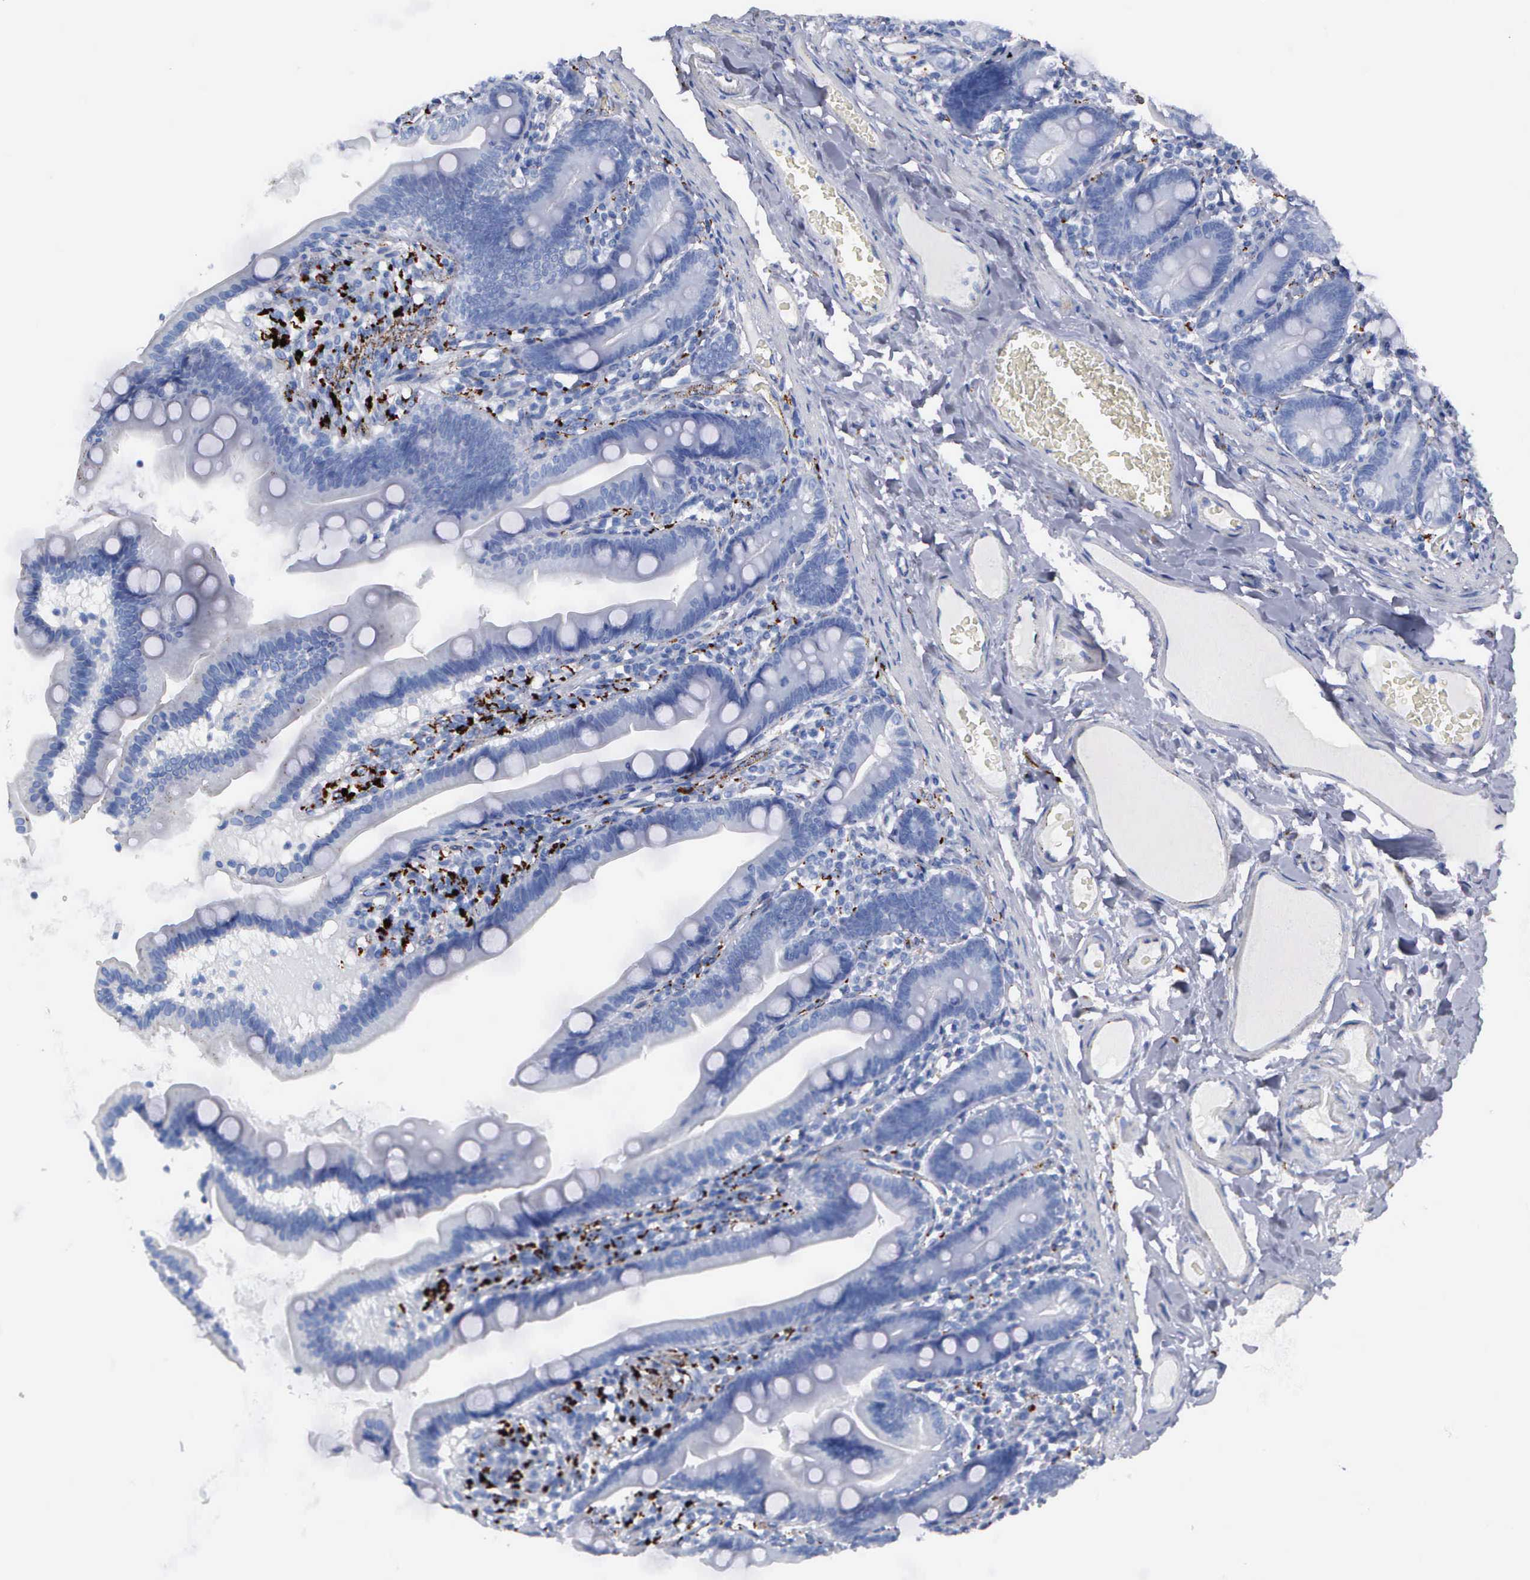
{"staining": {"intensity": "weak", "quantity": "<25%", "location": "cytoplasmic/membranous"}, "tissue": "duodenum", "cell_type": "Glandular cells", "image_type": "normal", "snomed": [{"axis": "morphology", "description": "Normal tissue, NOS"}, {"axis": "topography", "description": "Duodenum"}], "caption": "DAB immunohistochemical staining of unremarkable human duodenum exhibits no significant staining in glandular cells.", "gene": "CTSL", "patient": {"sex": "female", "age": 75}}